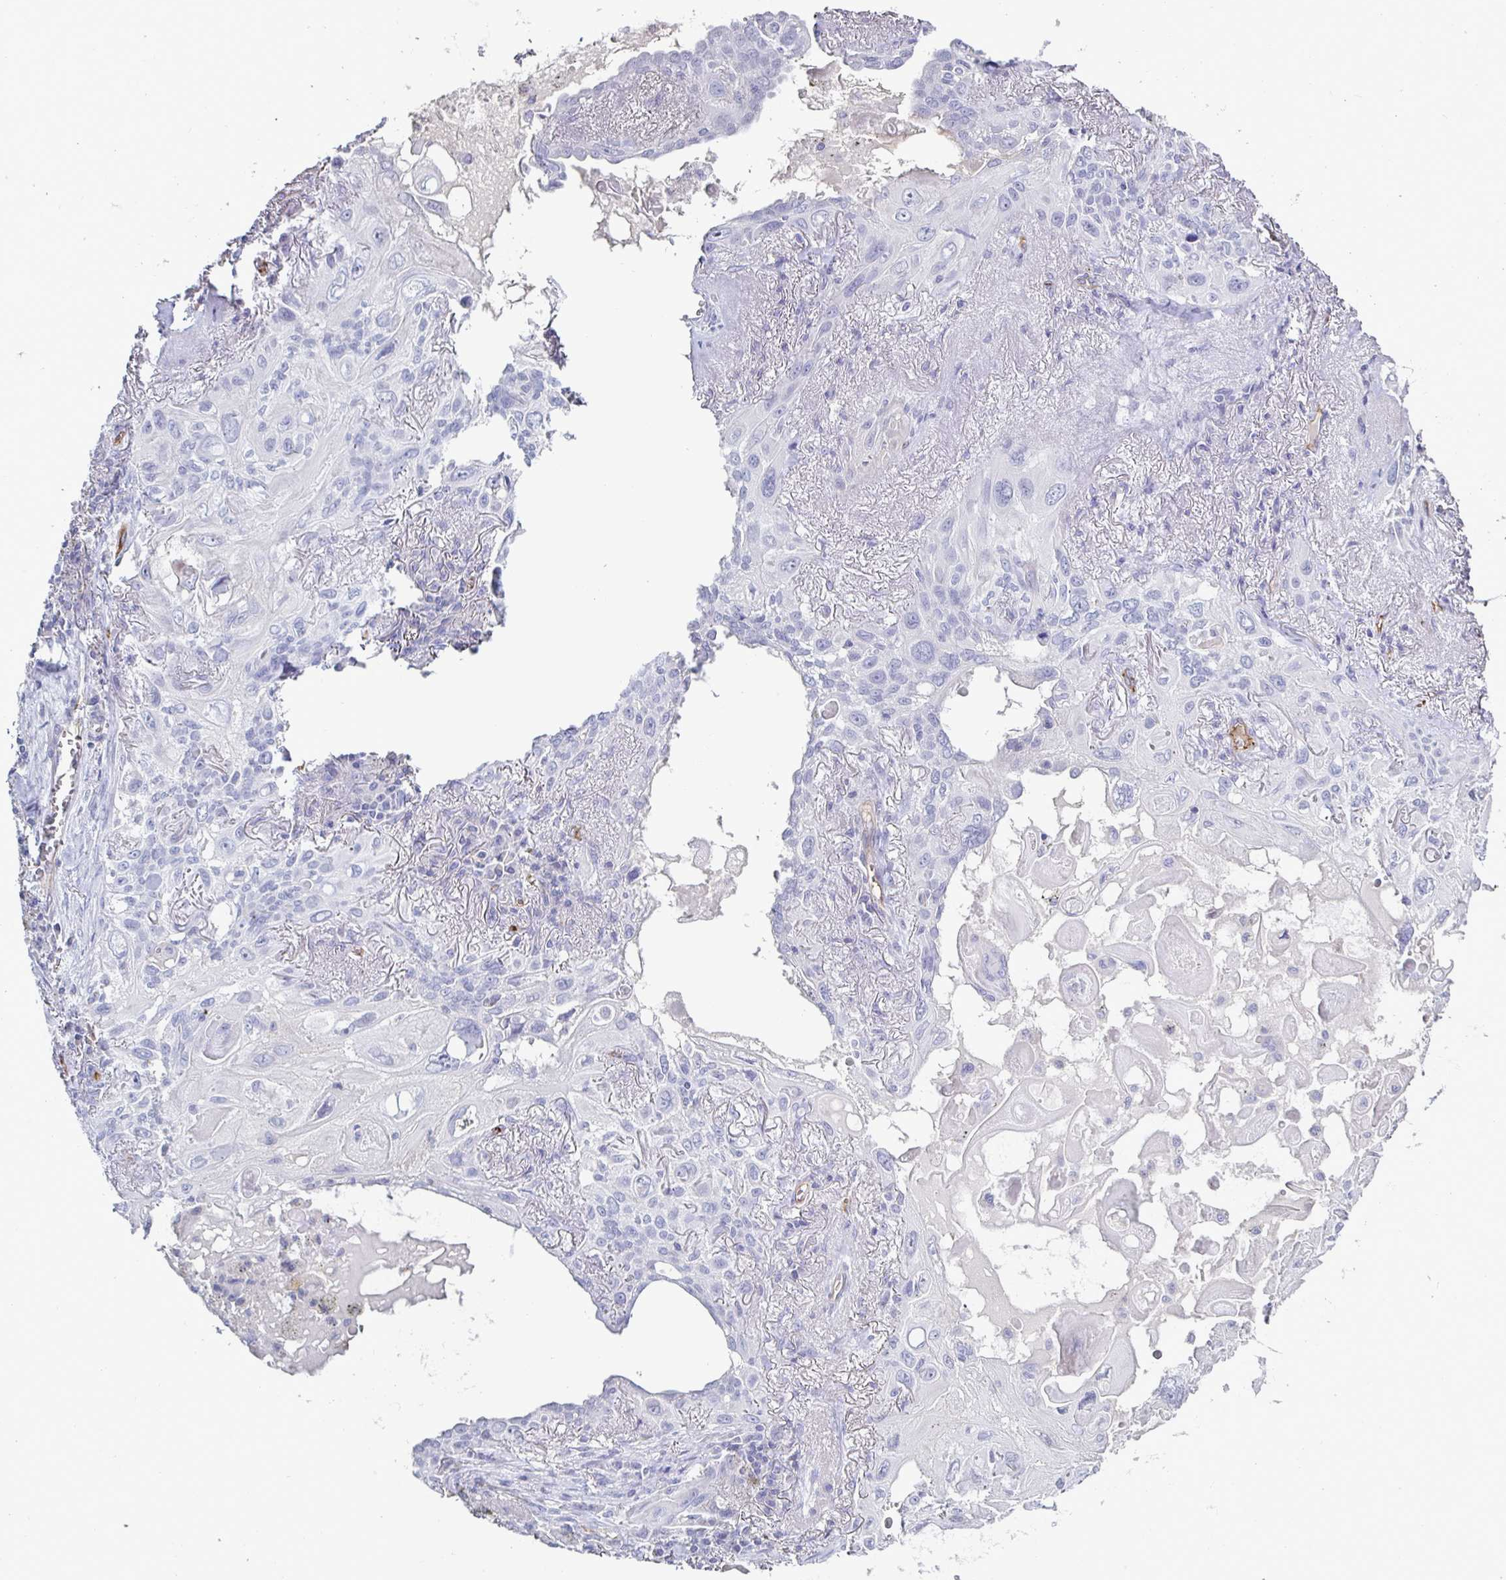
{"staining": {"intensity": "negative", "quantity": "none", "location": "none"}, "tissue": "lung cancer", "cell_type": "Tumor cells", "image_type": "cancer", "snomed": [{"axis": "morphology", "description": "Squamous cell carcinoma, NOS"}, {"axis": "topography", "description": "Lung"}], "caption": "The immunohistochemistry histopathology image has no significant expression in tumor cells of lung cancer tissue. The staining is performed using DAB brown chromogen with nuclei counter-stained in using hematoxylin.", "gene": "ACSBG2", "patient": {"sex": "male", "age": 79}}